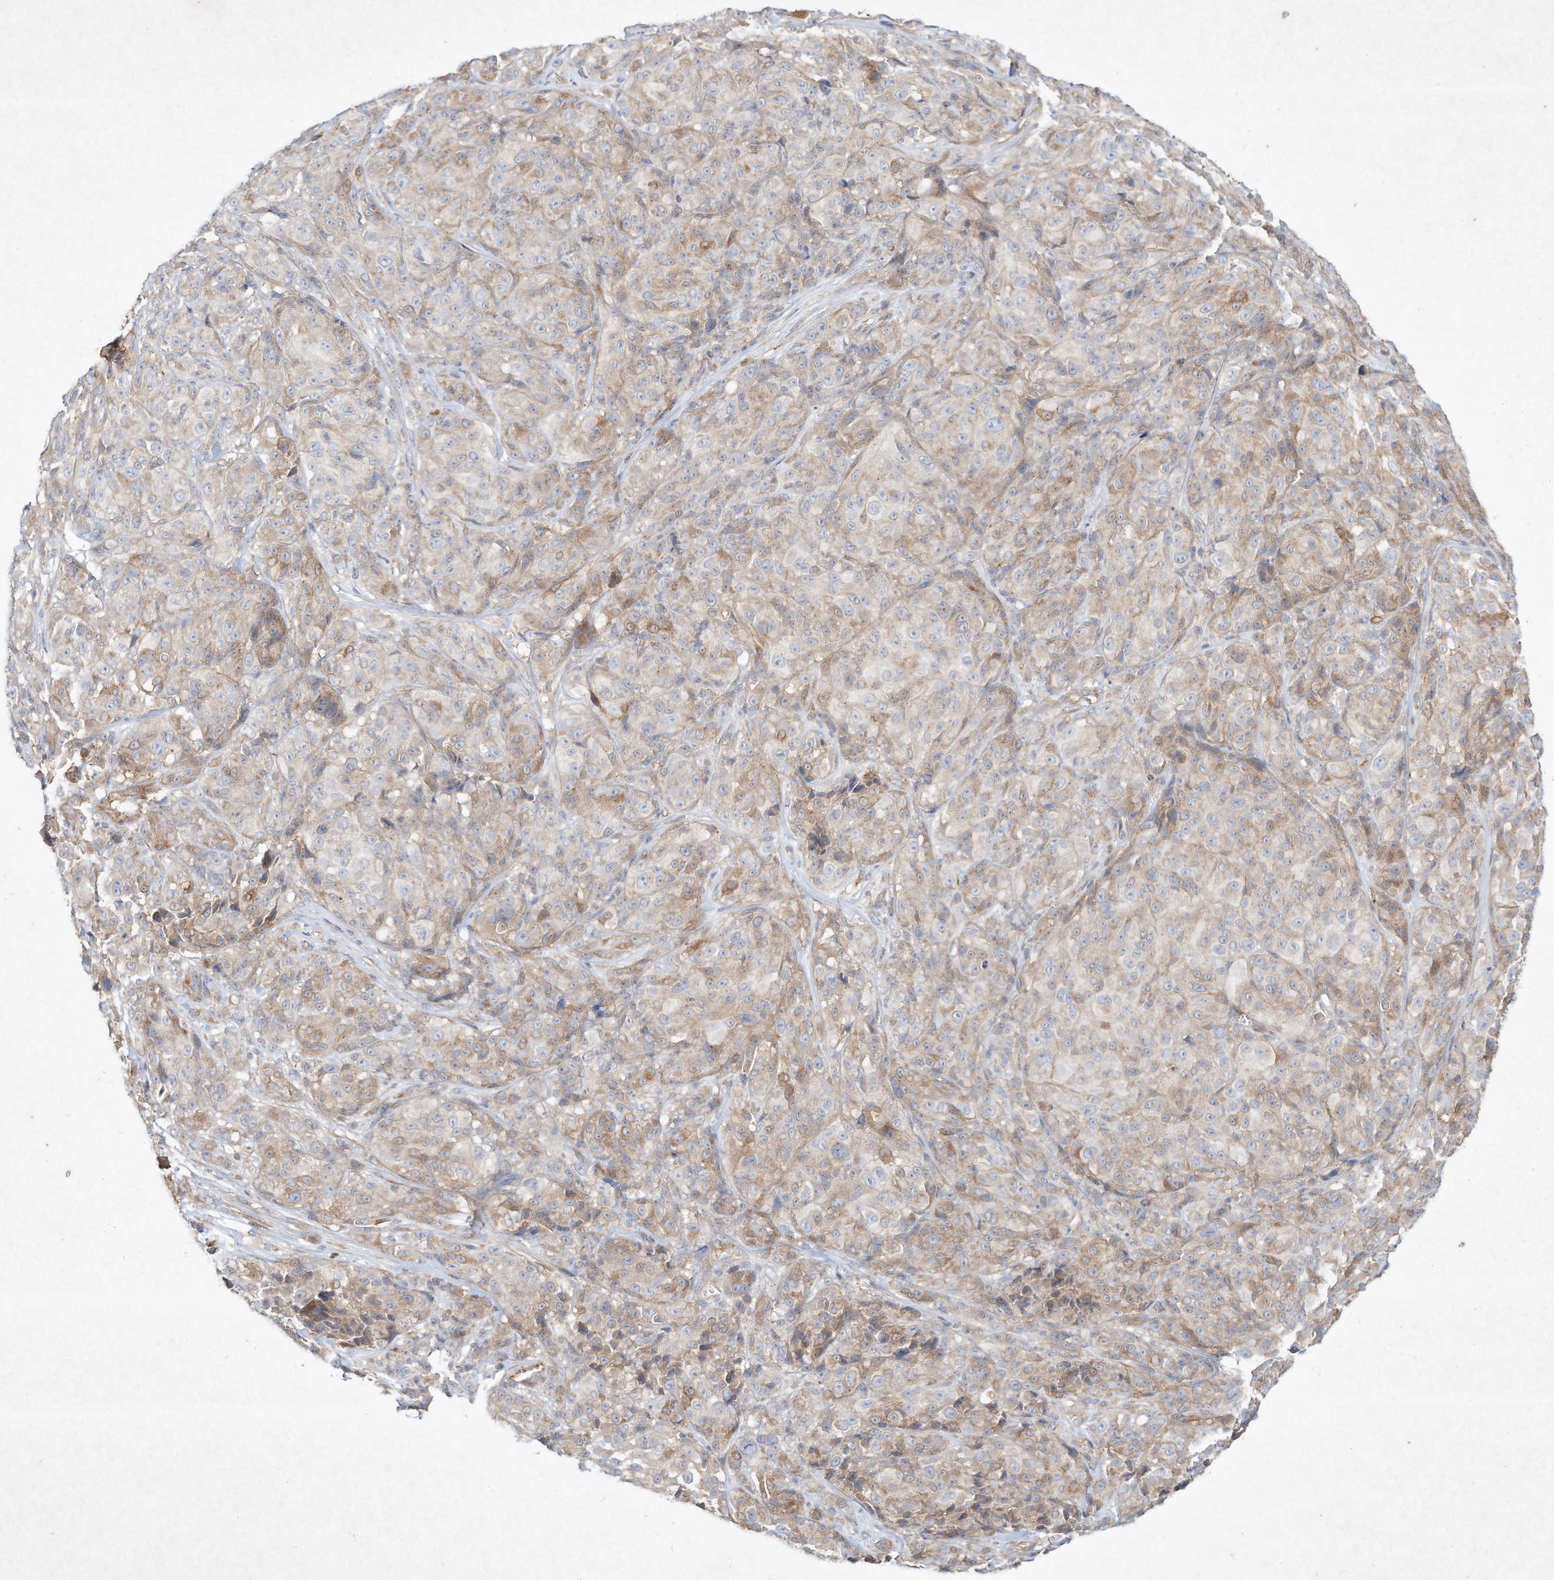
{"staining": {"intensity": "weak", "quantity": "25%-75%", "location": "cytoplasmic/membranous"}, "tissue": "melanoma", "cell_type": "Tumor cells", "image_type": "cancer", "snomed": [{"axis": "morphology", "description": "Malignant melanoma, NOS"}, {"axis": "topography", "description": "Skin"}], "caption": "The immunohistochemical stain highlights weak cytoplasmic/membranous expression in tumor cells of melanoma tissue.", "gene": "HTR5A", "patient": {"sex": "male", "age": 73}}